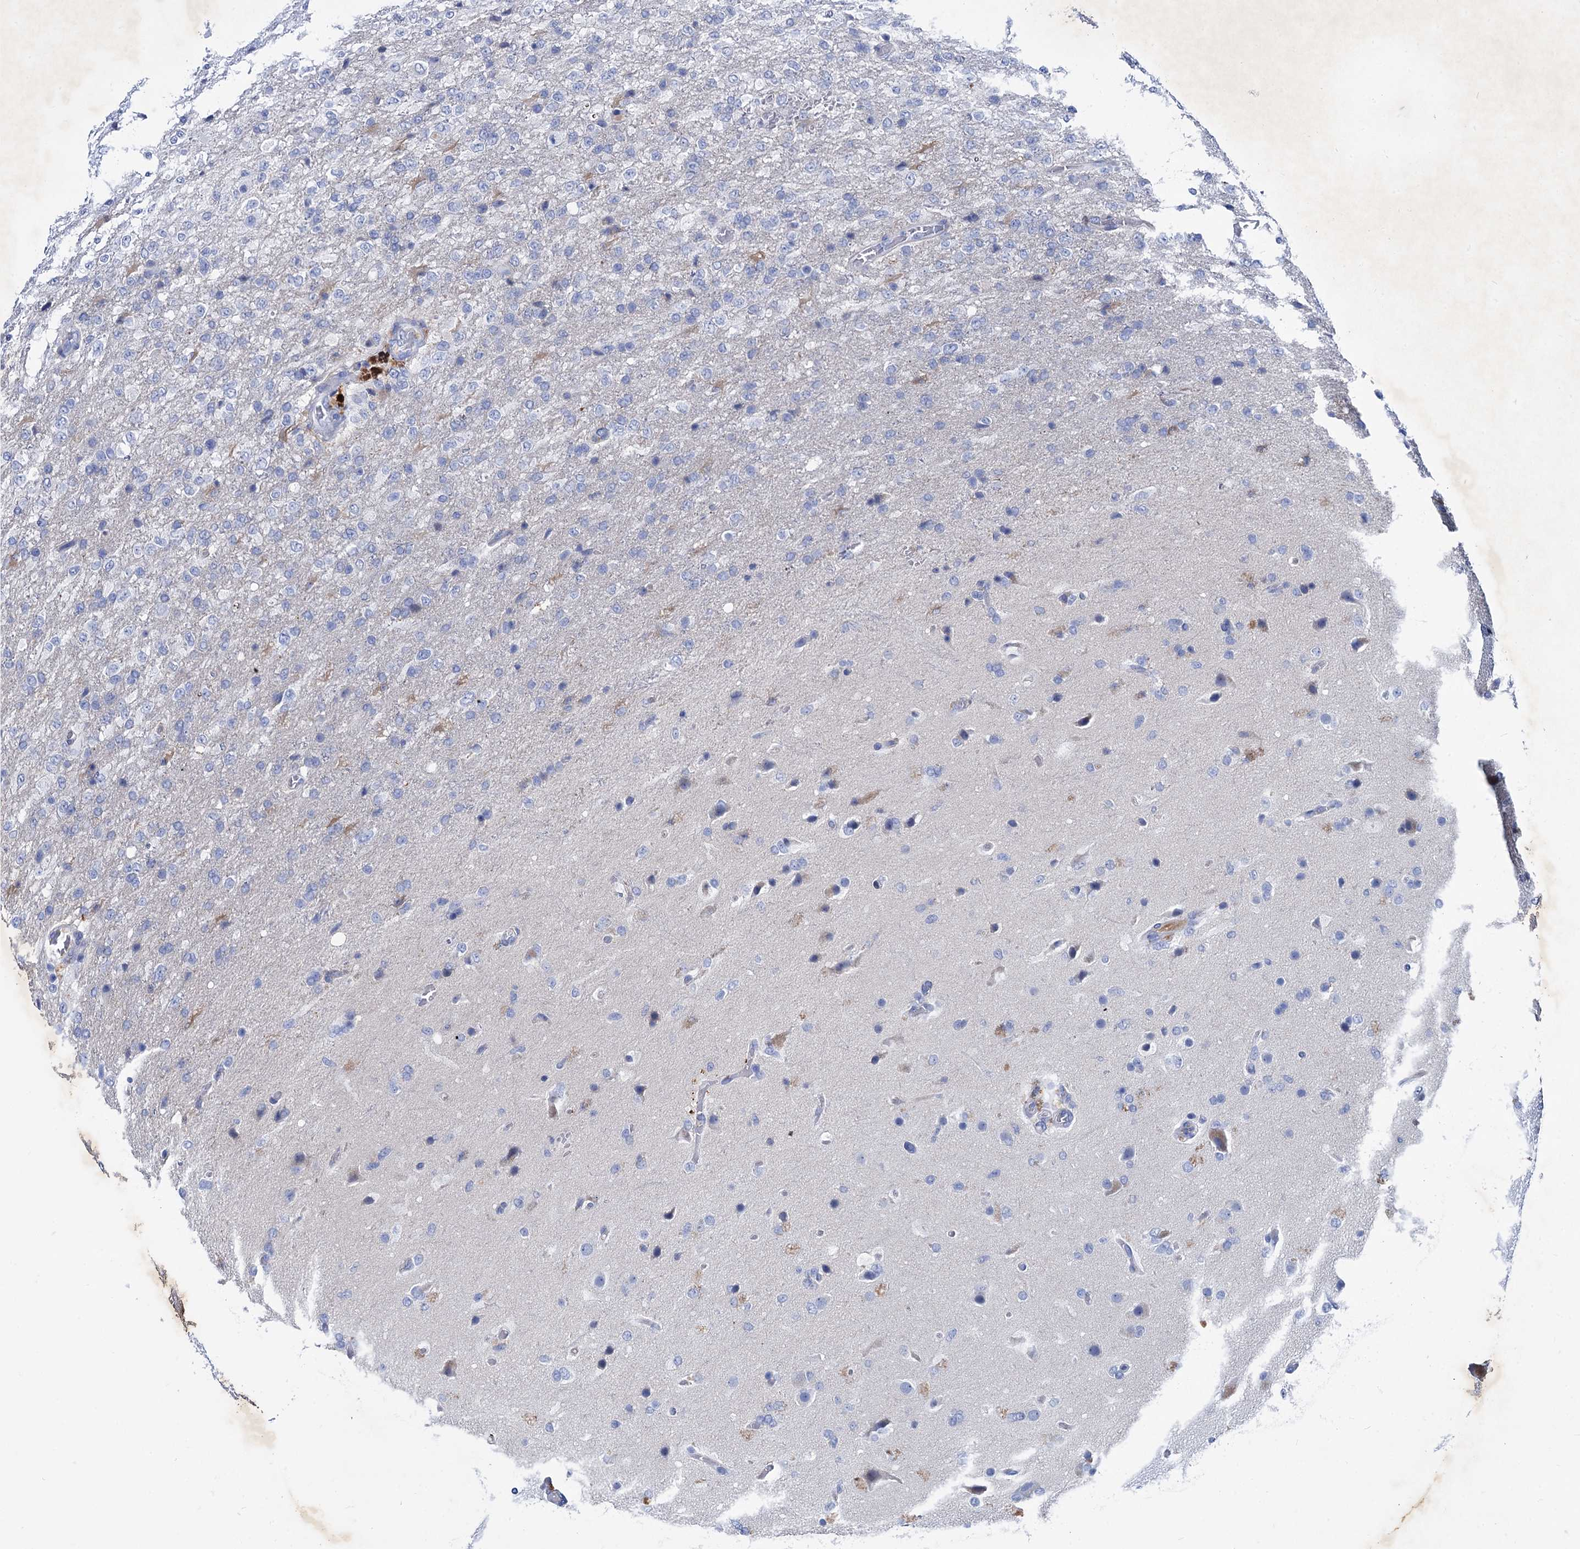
{"staining": {"intensity": "negative", "quantity": "none", "location": "none"}, "tissue": "glioma", "cell_type": "Tumor cells", "image_type": "cancer", "snomed": [{"axis": "morphology", "description": "Glioma, malignant, High grade"}, {"axis": "topography", "description": "Brain"}], "caption": "A high-resolution micrograph shows immunohistochemistry (IHC) staining of malignant high-grade glioma, which reveals no significant staining in tumor cells. (DAB (3,3'-diaminobenzidine) immunohistochemistry visualized using brightfield microscopy, high magnification).", "gene": "TMEM72", "patient": {"sex": "female", "age": 74}}